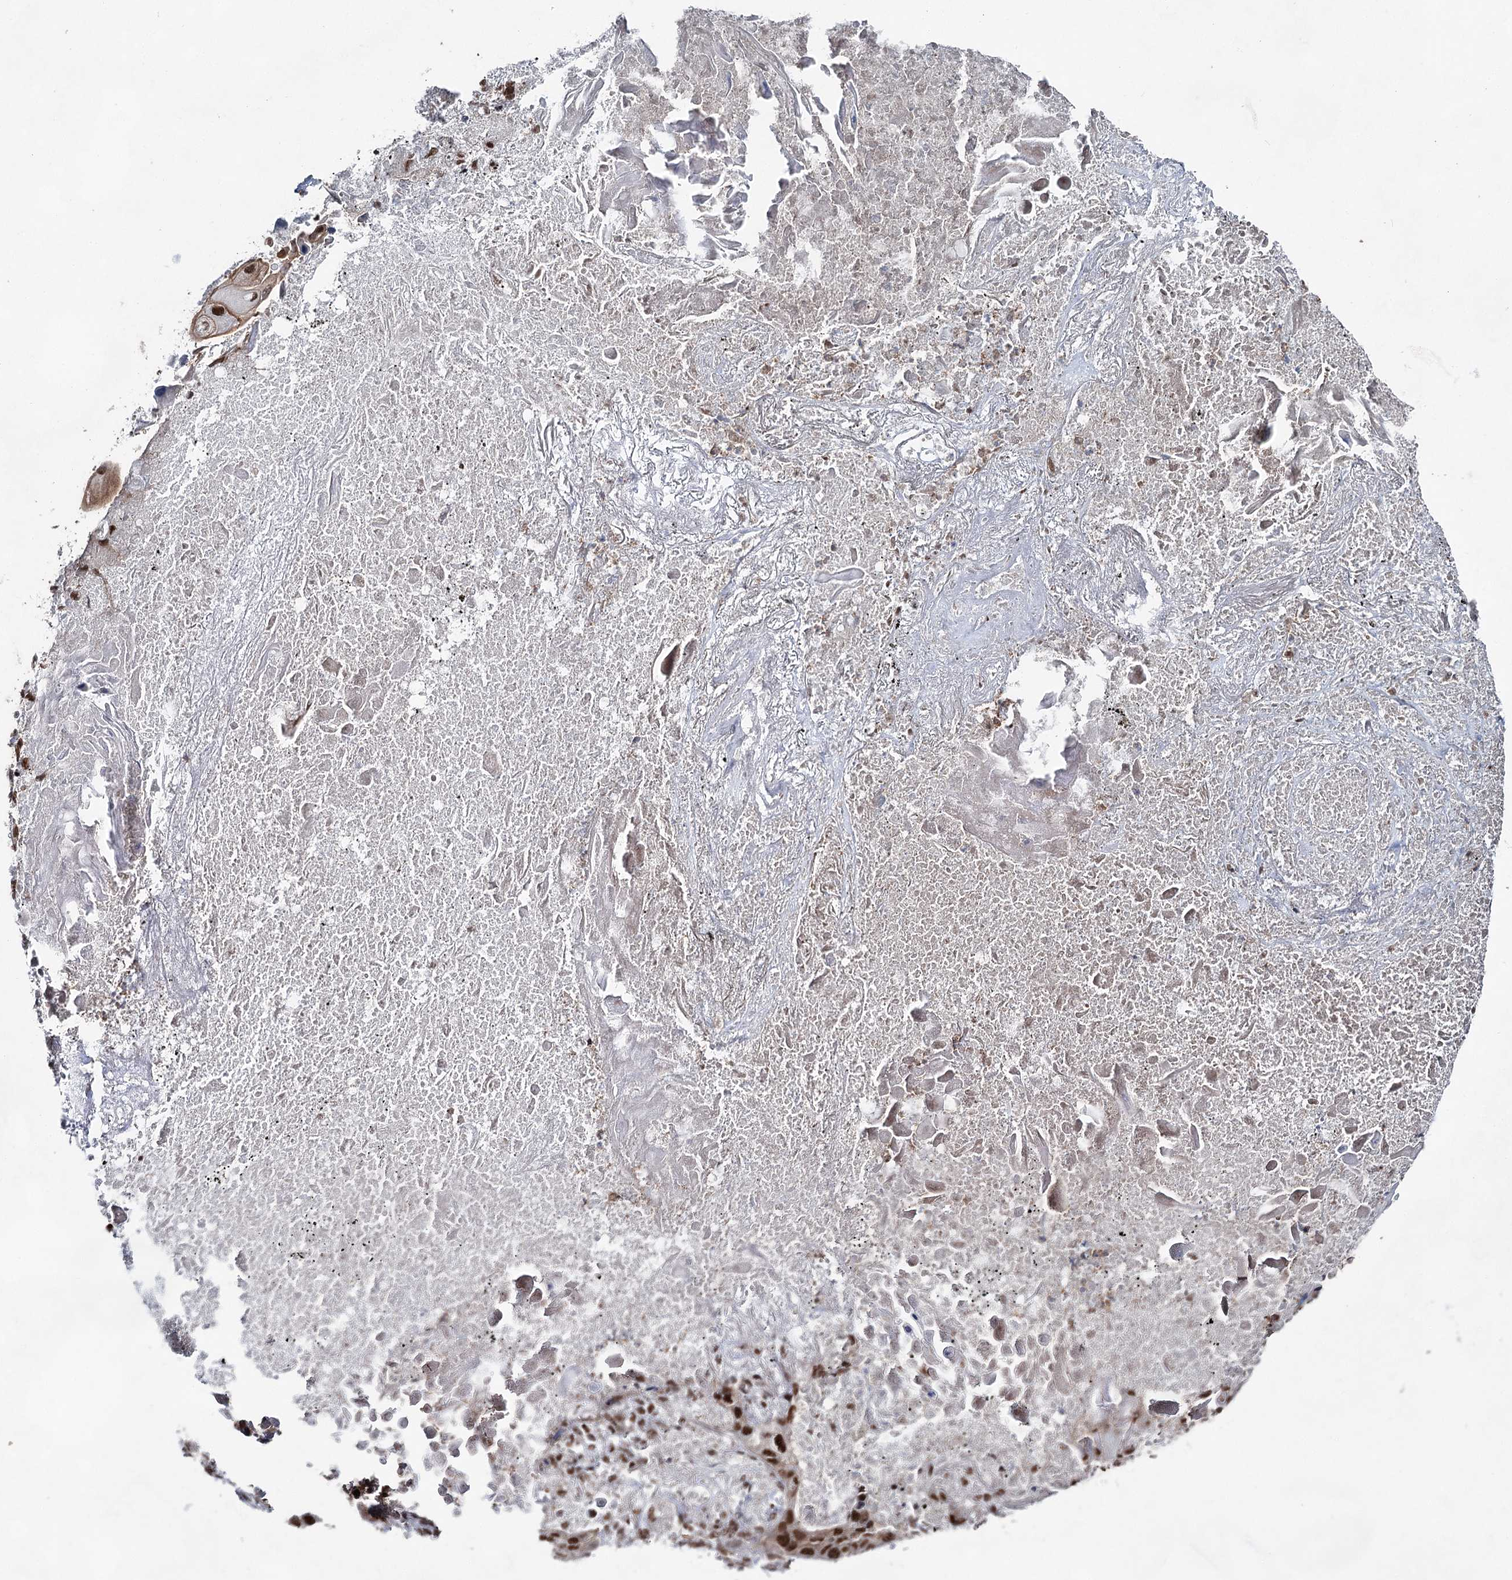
{"staining": {"intensity": "moderate", "quantity": ">75%", "location": "nuclear"}, "tissue": "lung cancer", "cell_type": "Tumor cells", "image_type": "cancer", "snomed": [{"axis": "morphology", "description": "Squamous cell carcinoma, NOS"}, {"axis": "topography", "description": "Lung"}], "caption": "Lung squamous cell carcinoma stained for a protein (brown) reveals moderate nuclear positive positivity in about >75% of tumor cells.", "gene": "ZCCHC8", "patient": {"sex": "female", "age": 63}}